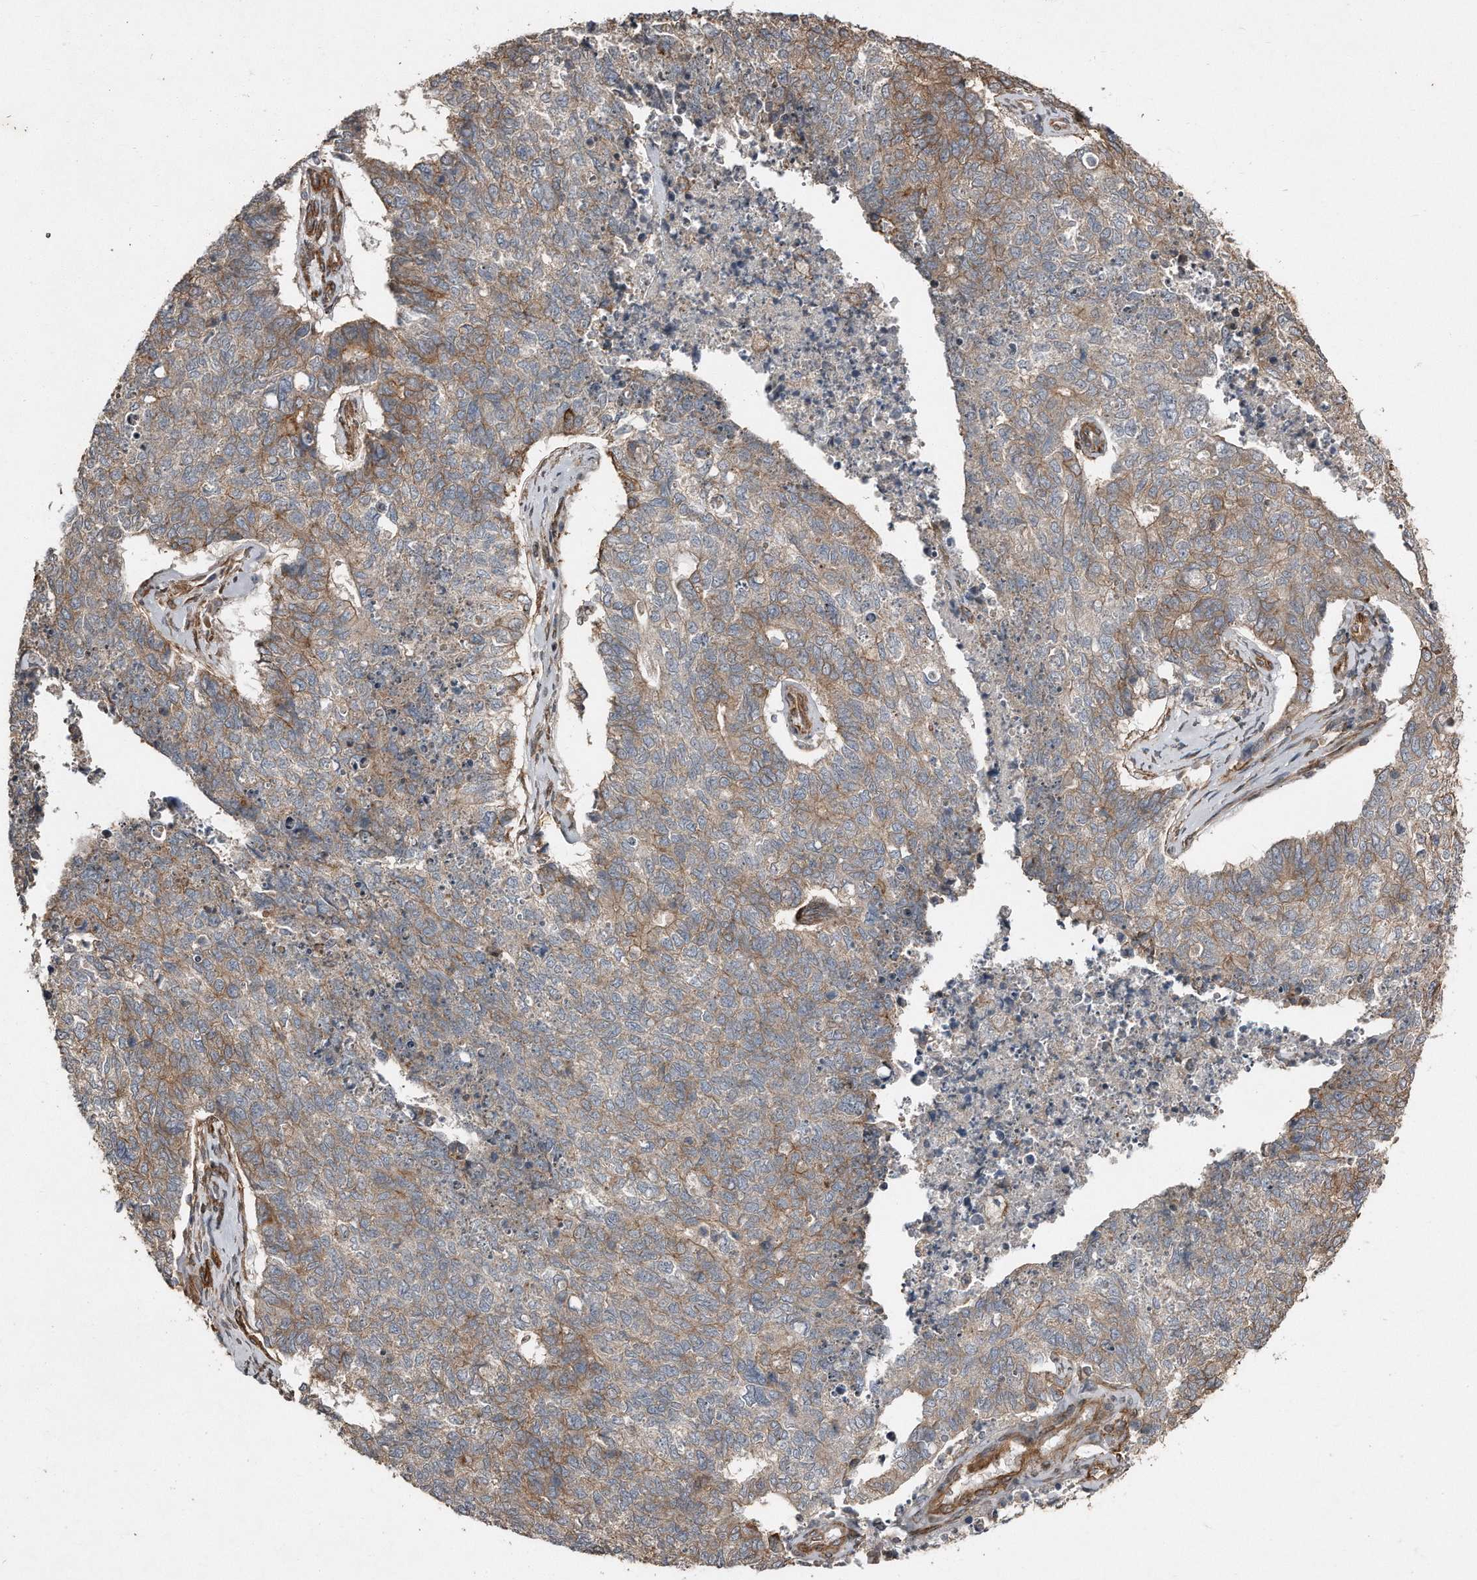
{"staining": {"intensity": "moderate", "quantity": "<25%", "location": "cytoplasmic/membranous"}, "tissue": "cervical cancer", "cell_type": "Tumor cells", "image_type": "cancer", "snomed": [{"axis": "morphology", "description": "Squamous cell carcinoma, NOS"}, {"axis": "topography", "description": "Cervix"}], "caption": "Cervical cancer (squamous cell carcinoma) stained with a protein marker reveals moderate staining in tumor cells.", "gene": "SNAP47", "patient": {"sex": "female", "age": 63}}